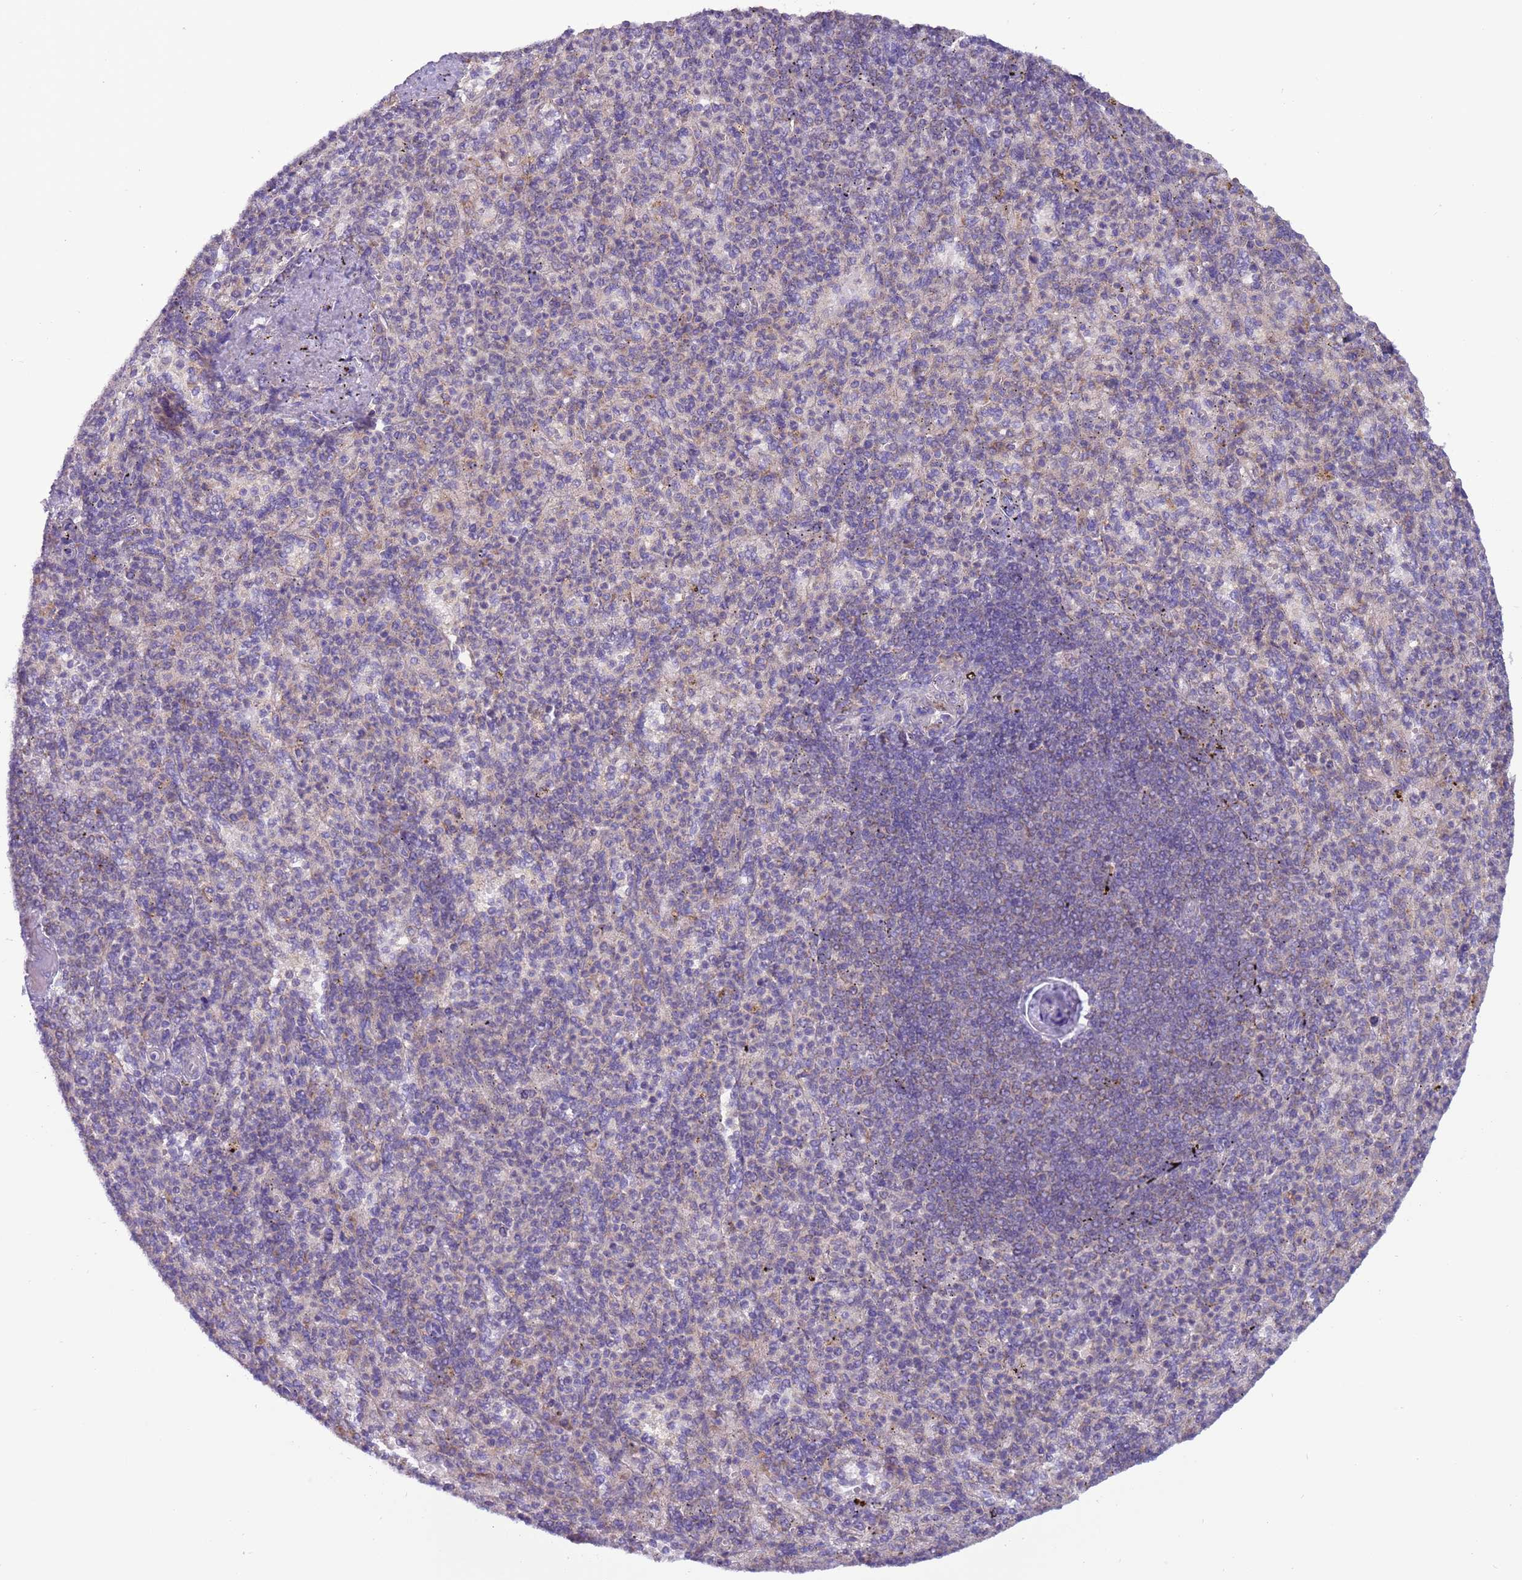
{"staining": {"intensity": "negative", "quantity": "none", "location": "none"}, "tissue": "spleen", "cell_type": "Cells in red pulp", "image_type": "normal", "snomed": [{"axis": "morphology", "description": "Normal tissue, NOS"}, {"axis": "topography", "description": "Spleen"}], "caption": "This is an immunohistochemistry photomicrograph of benign spleen. There is no expression in cells in red pulp.", "gene": "UQCRQ", "patient": {"sex": "female", "age": 74}}